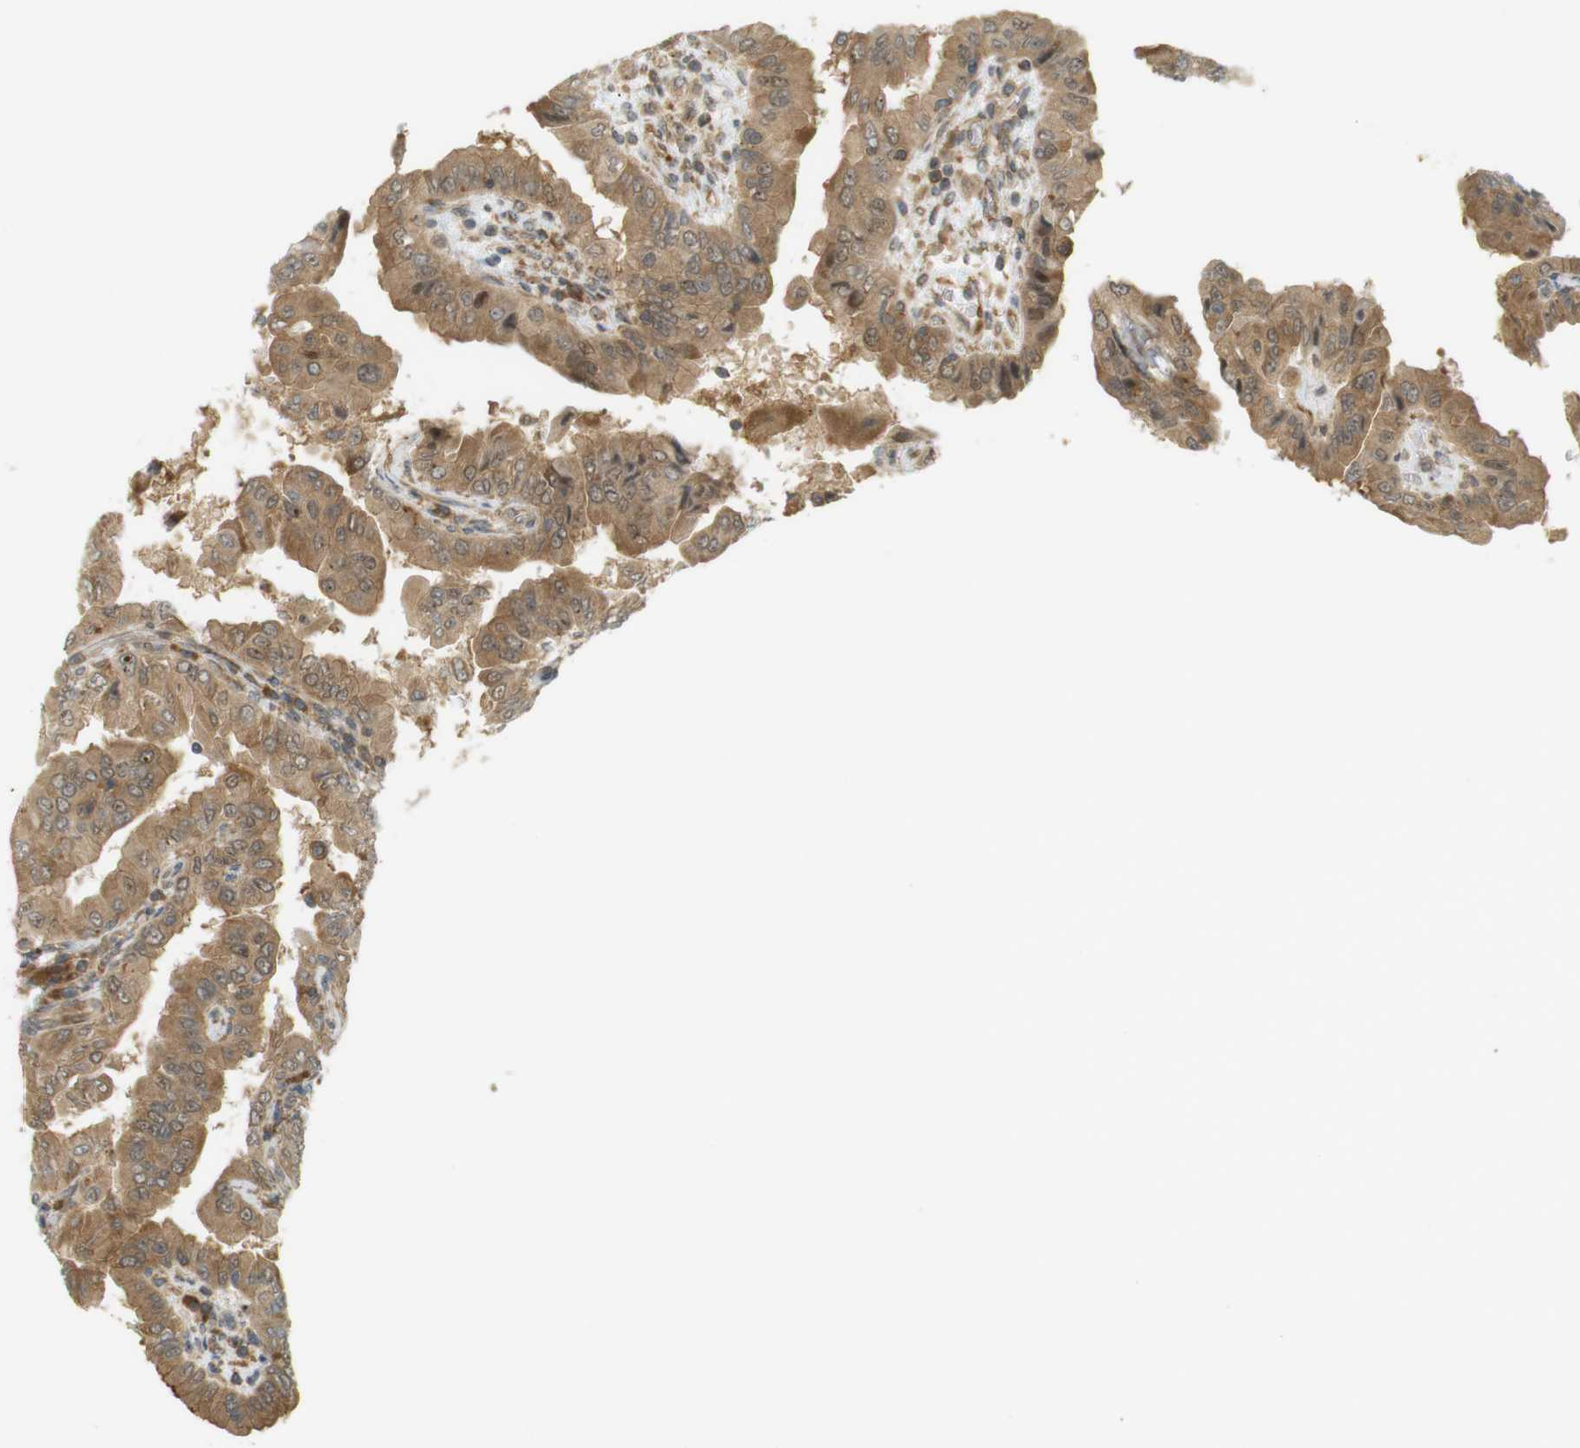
{"staining": {"intensity": "moderate", "quantity": ">75%", "location": "cytoplasmic/membranous,nuclear"}, "tissue": "thyroid cancer", "cell_type": "Tumor cells", "image_type": "cancer", "snomed": [{"axis": "morphology", "description": "Papillary adenocarcinoma, NOS"}, {"axis": "topography", "description": "Thyroid gland"}], "caption": "Human thyroid papillary adenocarcinoma stained with a brown dye reveals moderate cytoplasmic/membranous and nuclear positive expression in about >75% of tumor cells.", "gene": "PA2G4", "patient": {"sex": "male", "age": 33}}